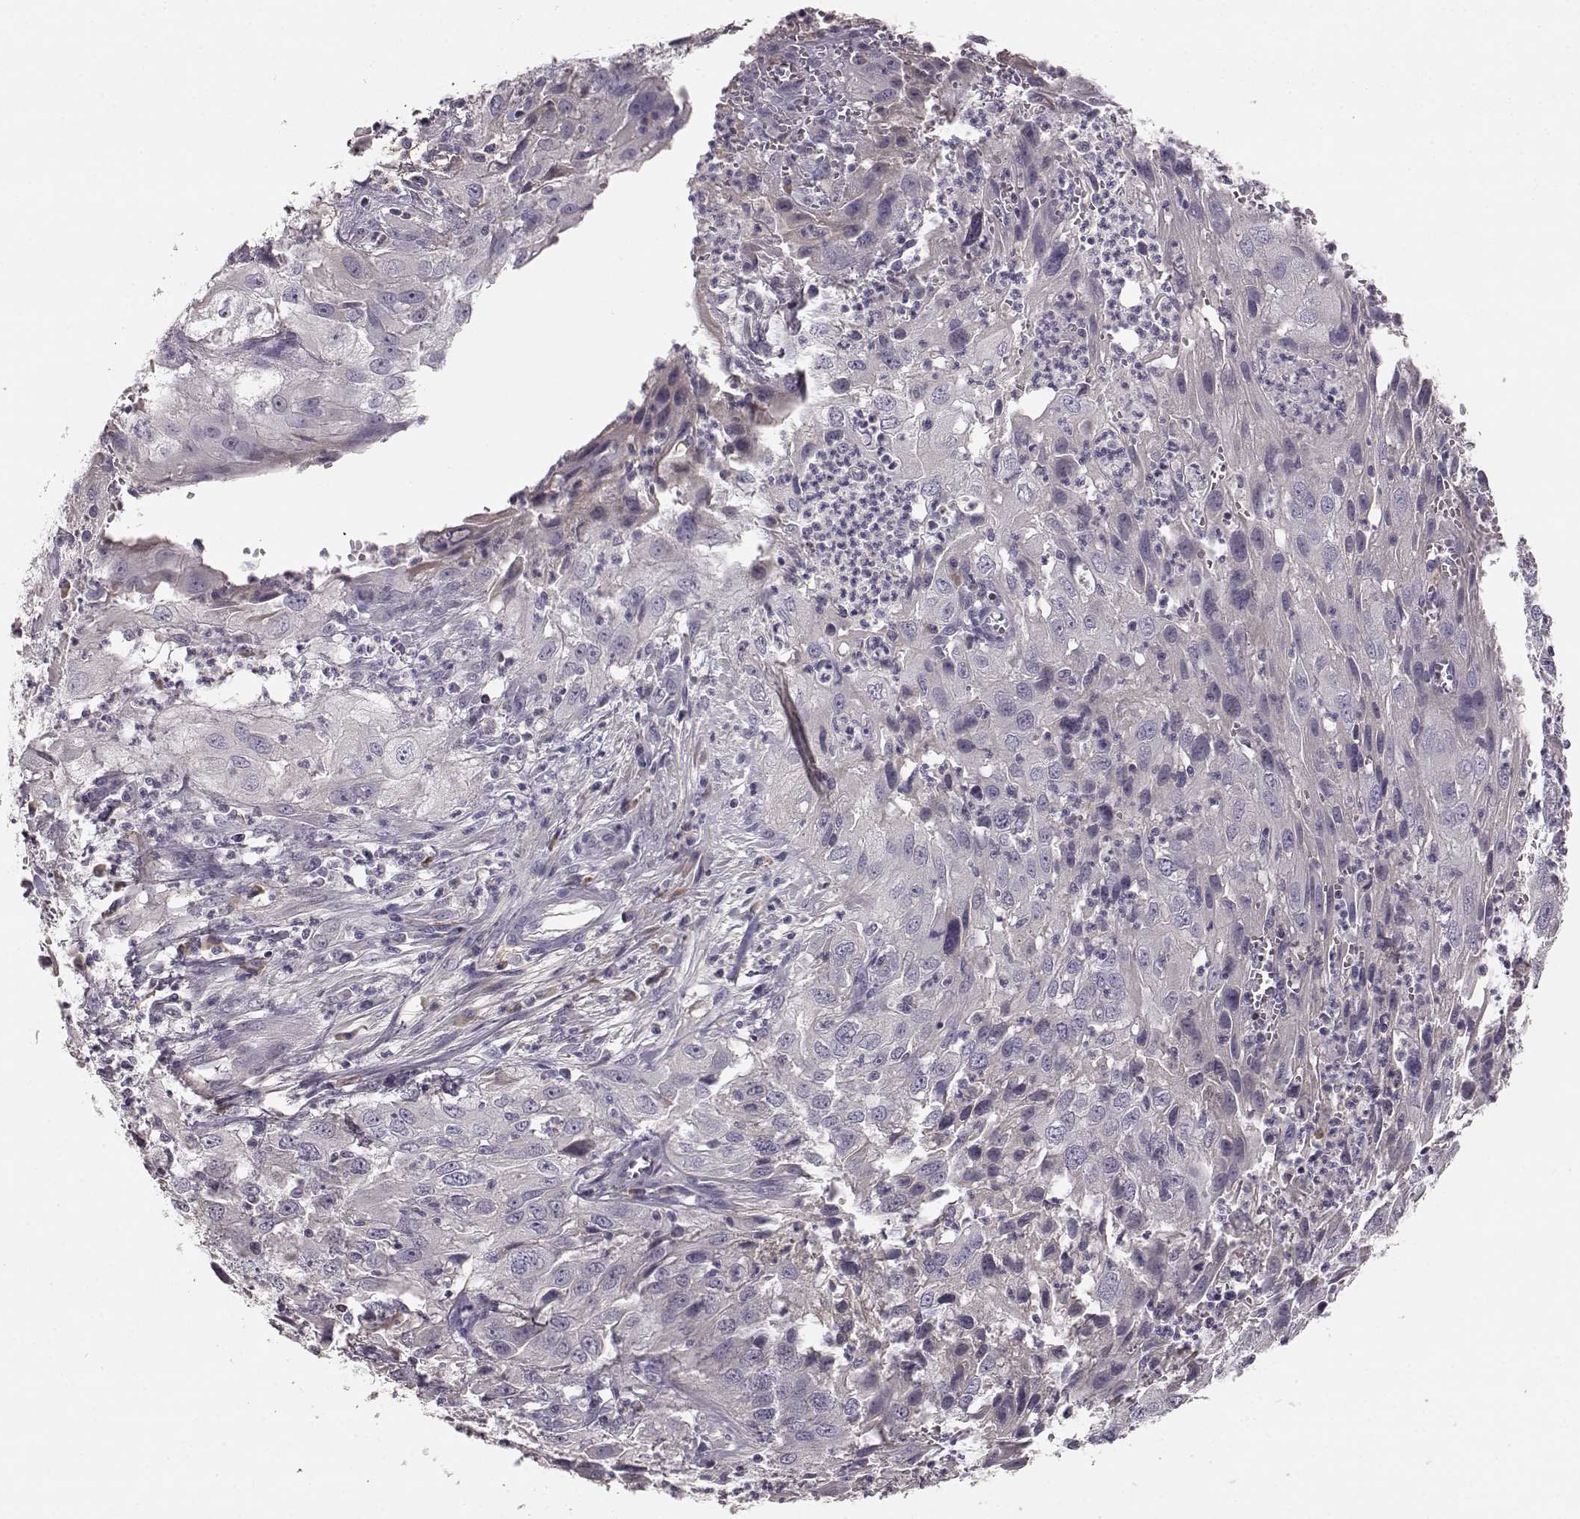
{"staining": {"intensity": "negative", "quantity": "none", "location": "none"}, "tissue": "cervical cancer", "cell_type": "Tumor cells", "image_type": "cancer", "snomed": [{"axis": "morphology", "description": "Squamous cell carcinoma, NOS"}, {"axis": "topography", "description": "Cervix"}], "caption": "This photomicrograph is of squamous cell carcinoma (cervical) stained with immunohistochemistry to label a protein in brown with the nuclei are counter-stained blue. There is no staining in tumor cells.", "gene": "YJEFN3", "patient": {"sex": "female", "age": 32}}